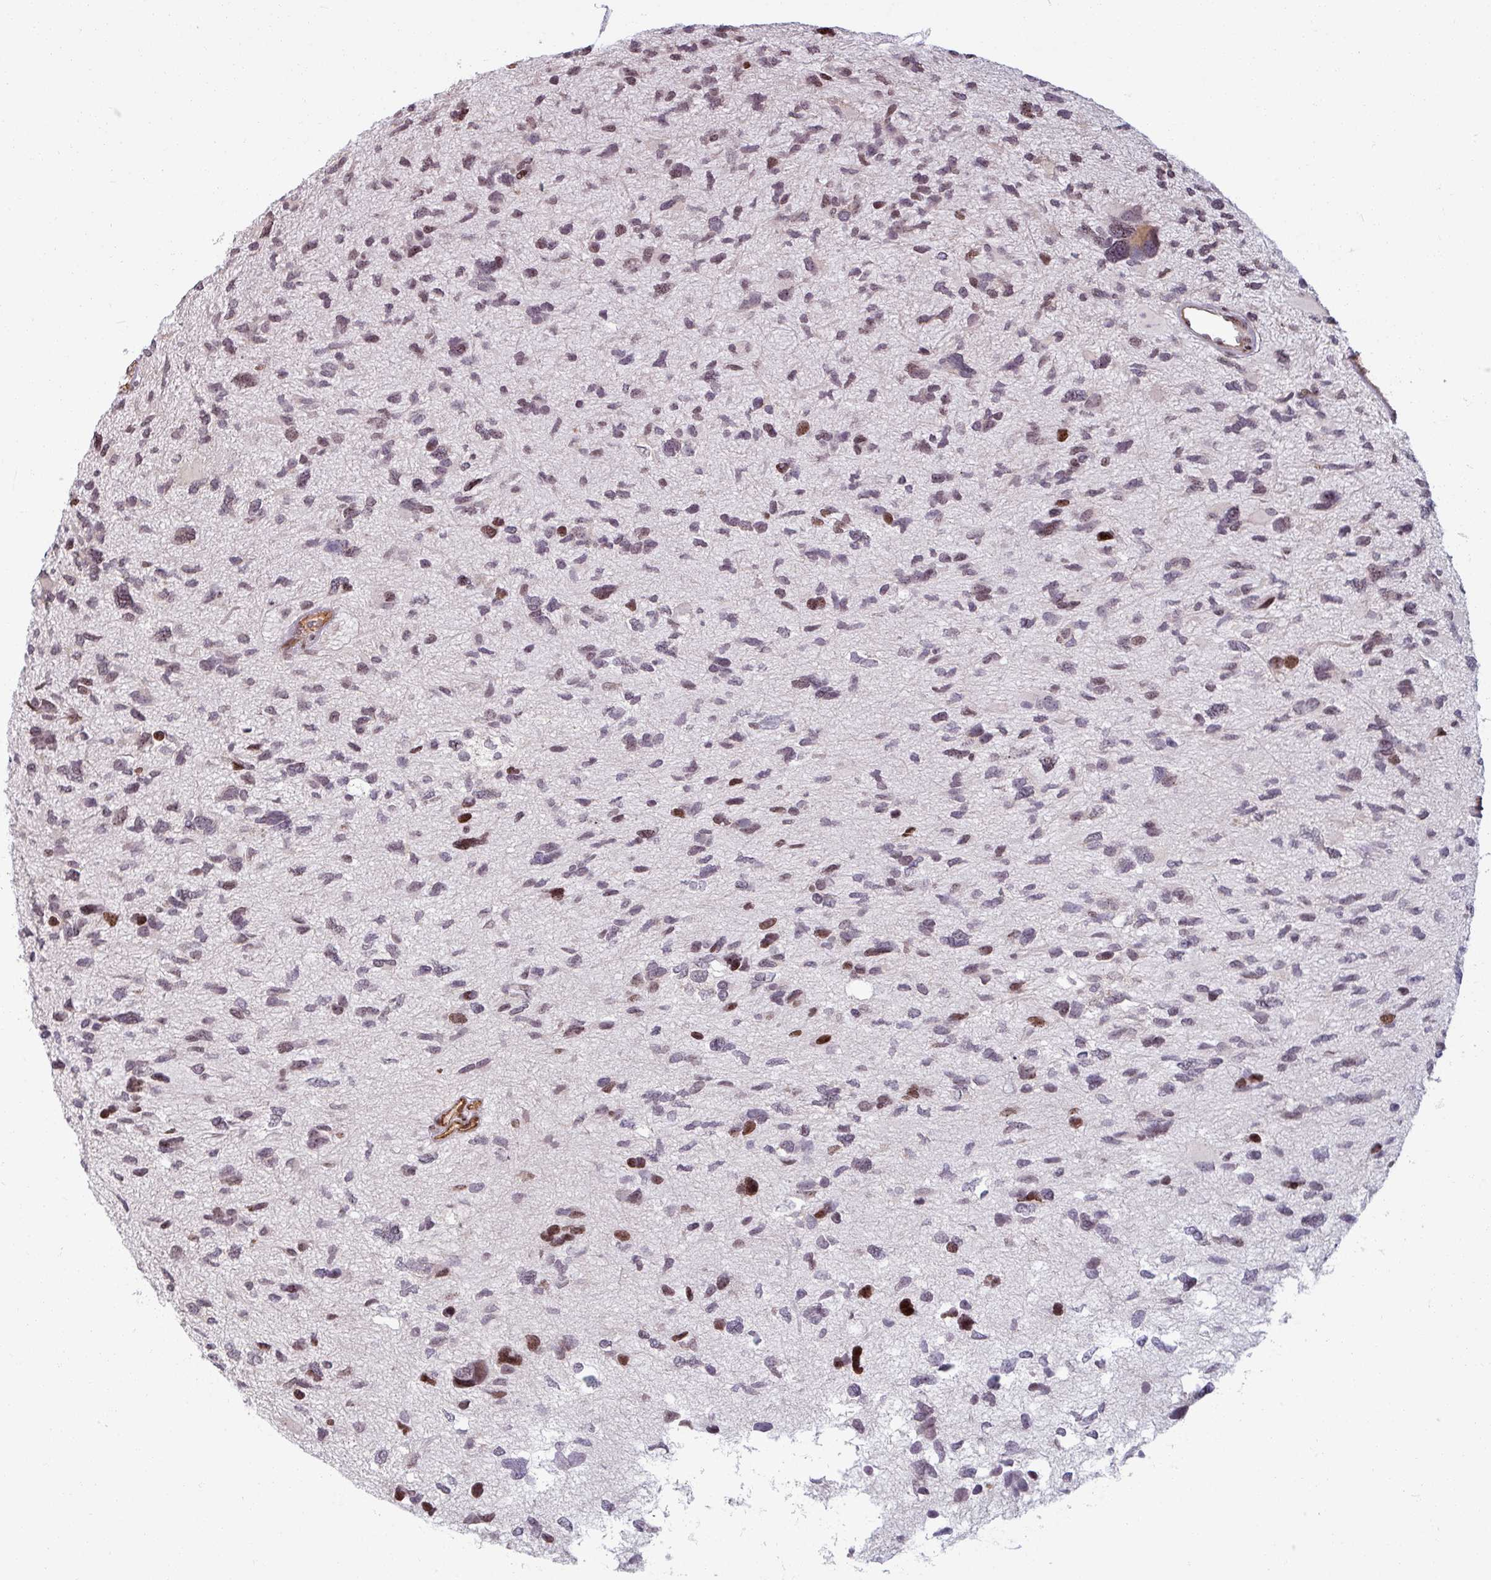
{"staining": {"intensity": "weak", "quantity": "25%-75%", "location": "nuclear"}, "tissue": "glioma", "cell_type": "Tumor cells", "image_type": "cancer", "snomed": [{"axis": "morphology", "description": "Glioma, malignant, High grade"}, {"axis": "topography", "description": "Brain"}], "caption": "Protein positivity by IHC demonstrates weak nuclear positivity in approximately 25%-75% of tumor cells in high-grade glioma (malignant). The protein is shown in brown color, while the nuclei are stained blue.", "gene": "NCOR1", "patient": {"sex": "female", "age": 11}}